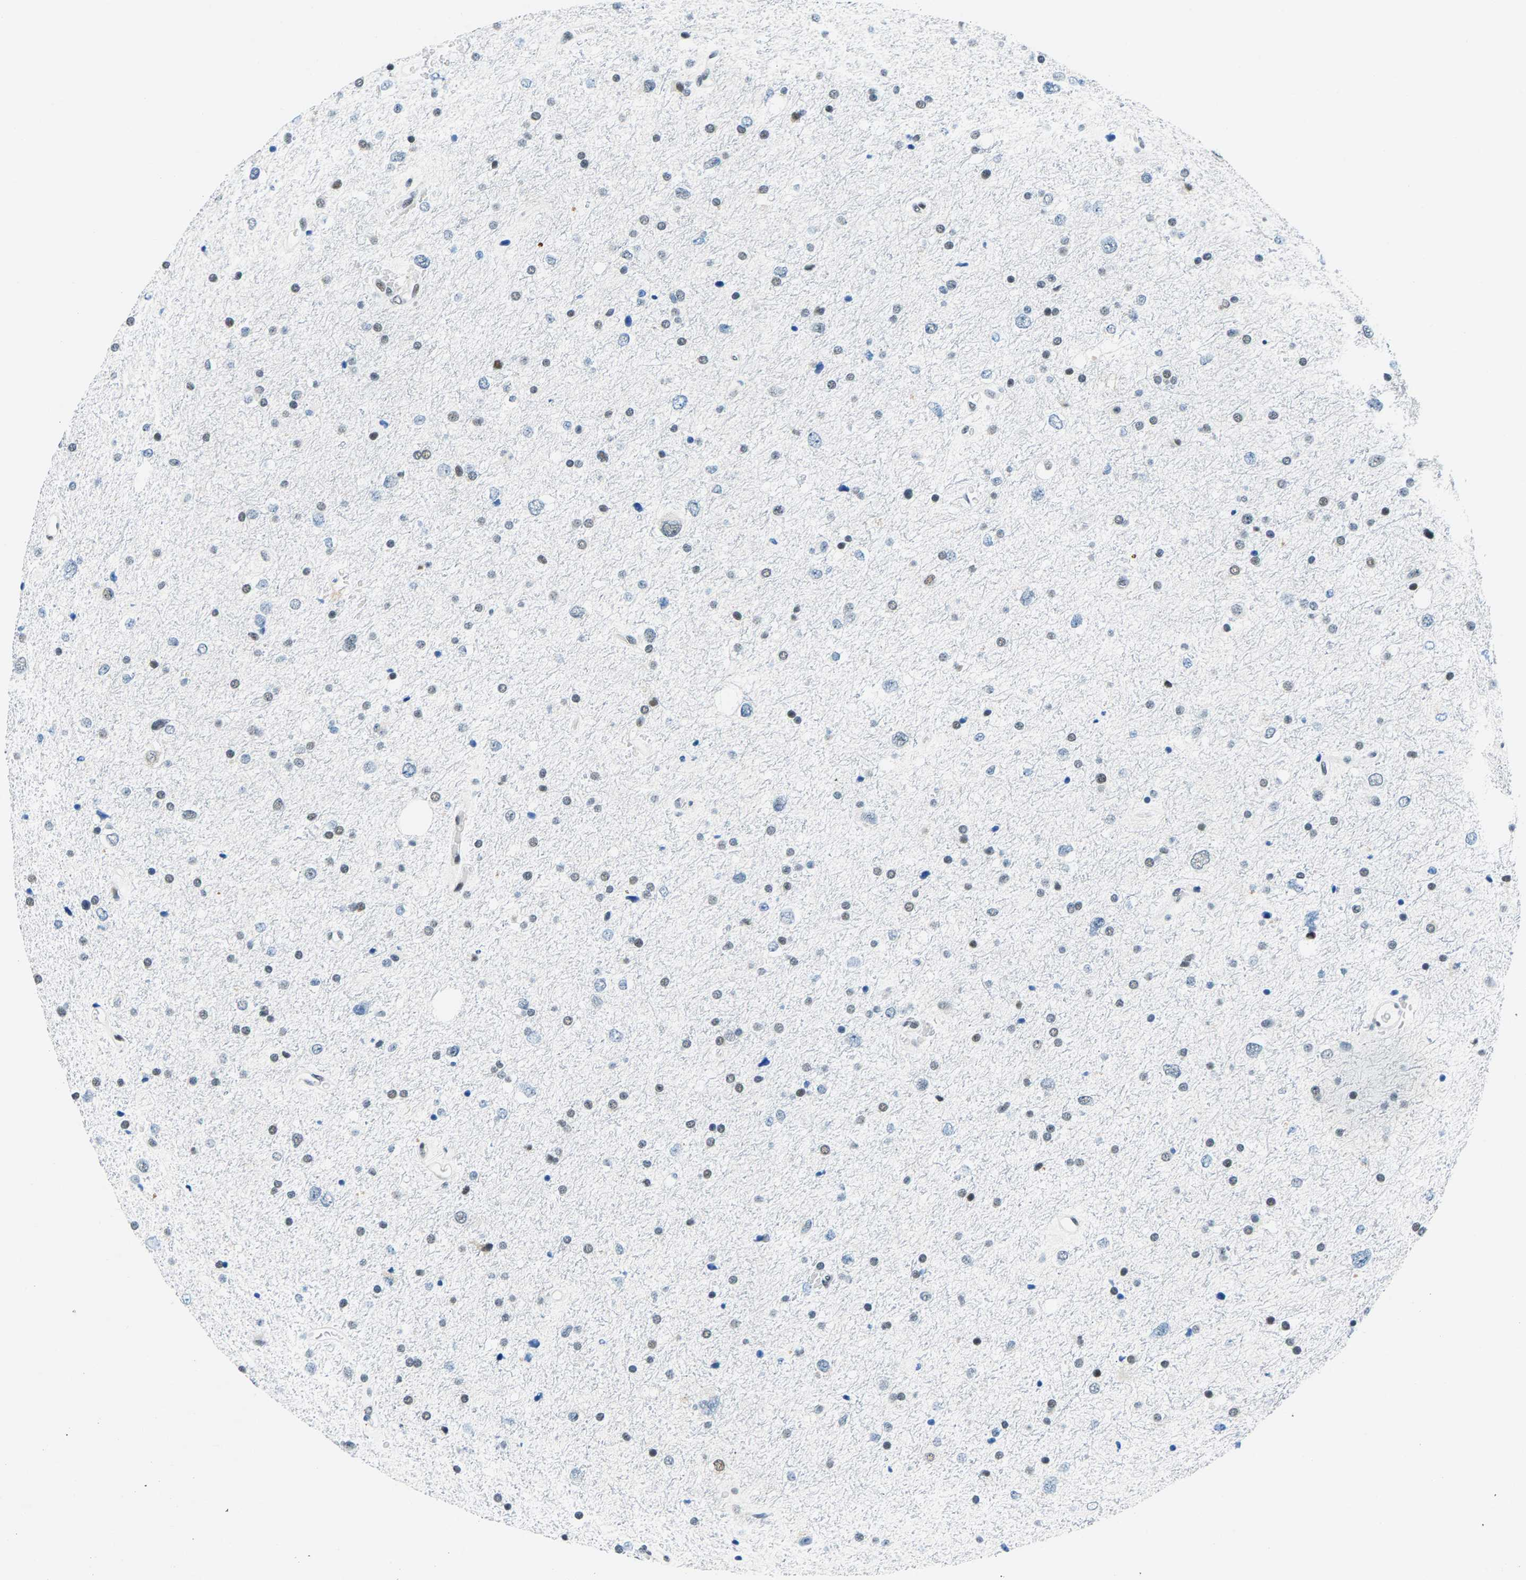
{"staining": {"intensity": "weak", "quantity": "<25%", "location": "nuclear"}, "tissue": "glioma", "cell_type": "Tumor cells", "image_type": "cancer", "snomed": [{"axis": "morphology", "description": "Glioma, malignant, Low grade"}, {"axis": "topography", "description": "Brain"}], "caption": "Immunohistochemical staining of glioma shows no significant positivity in tumor cells.", "gene": "ATF2", "patient": {"sex": "female", "age": 37}}